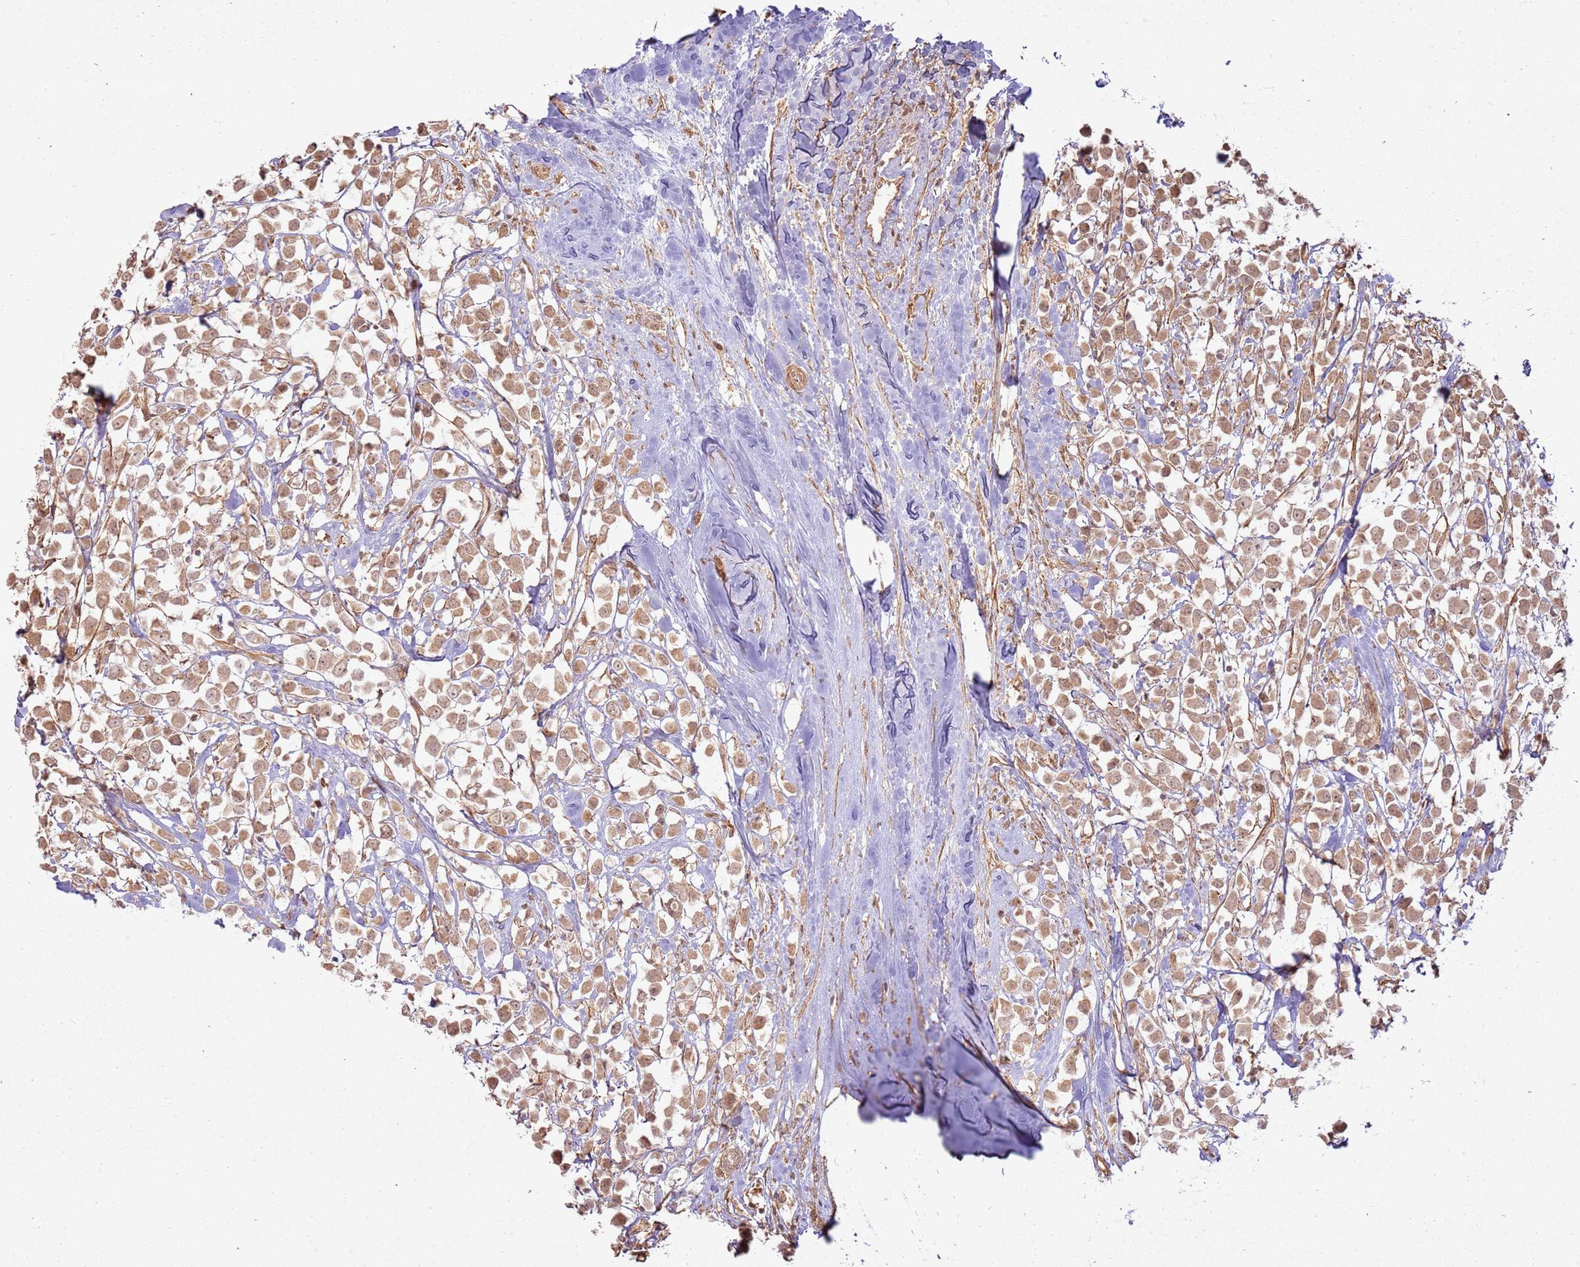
{"staining": {"intensity": "moderate", "quantity": ">75%", "location": "cytoplasmic/membranous,nuclear"}, "tissue": "breast cancer", "cell_type": "Tumor cells", "image_type": "cancer", "snomed": [{"axis": "morphology", "description": "Duct carcinoma"}, {"axis": "topography", "description": "Breast"}], "caption": "IHC (DAB) staining of breast cancer shows moderate cytoplasmic/membranous and nuclear protein expression in approximately >75% of tumor cells. The staining is performed using DAB (3,3'-diaminobenzidine) brown chromogen to label protein expression. The nuclei are counter-stained blue using hematoxylin.", "gene": "ZNF623", "patient": {"sex": "female", "age": 87}}